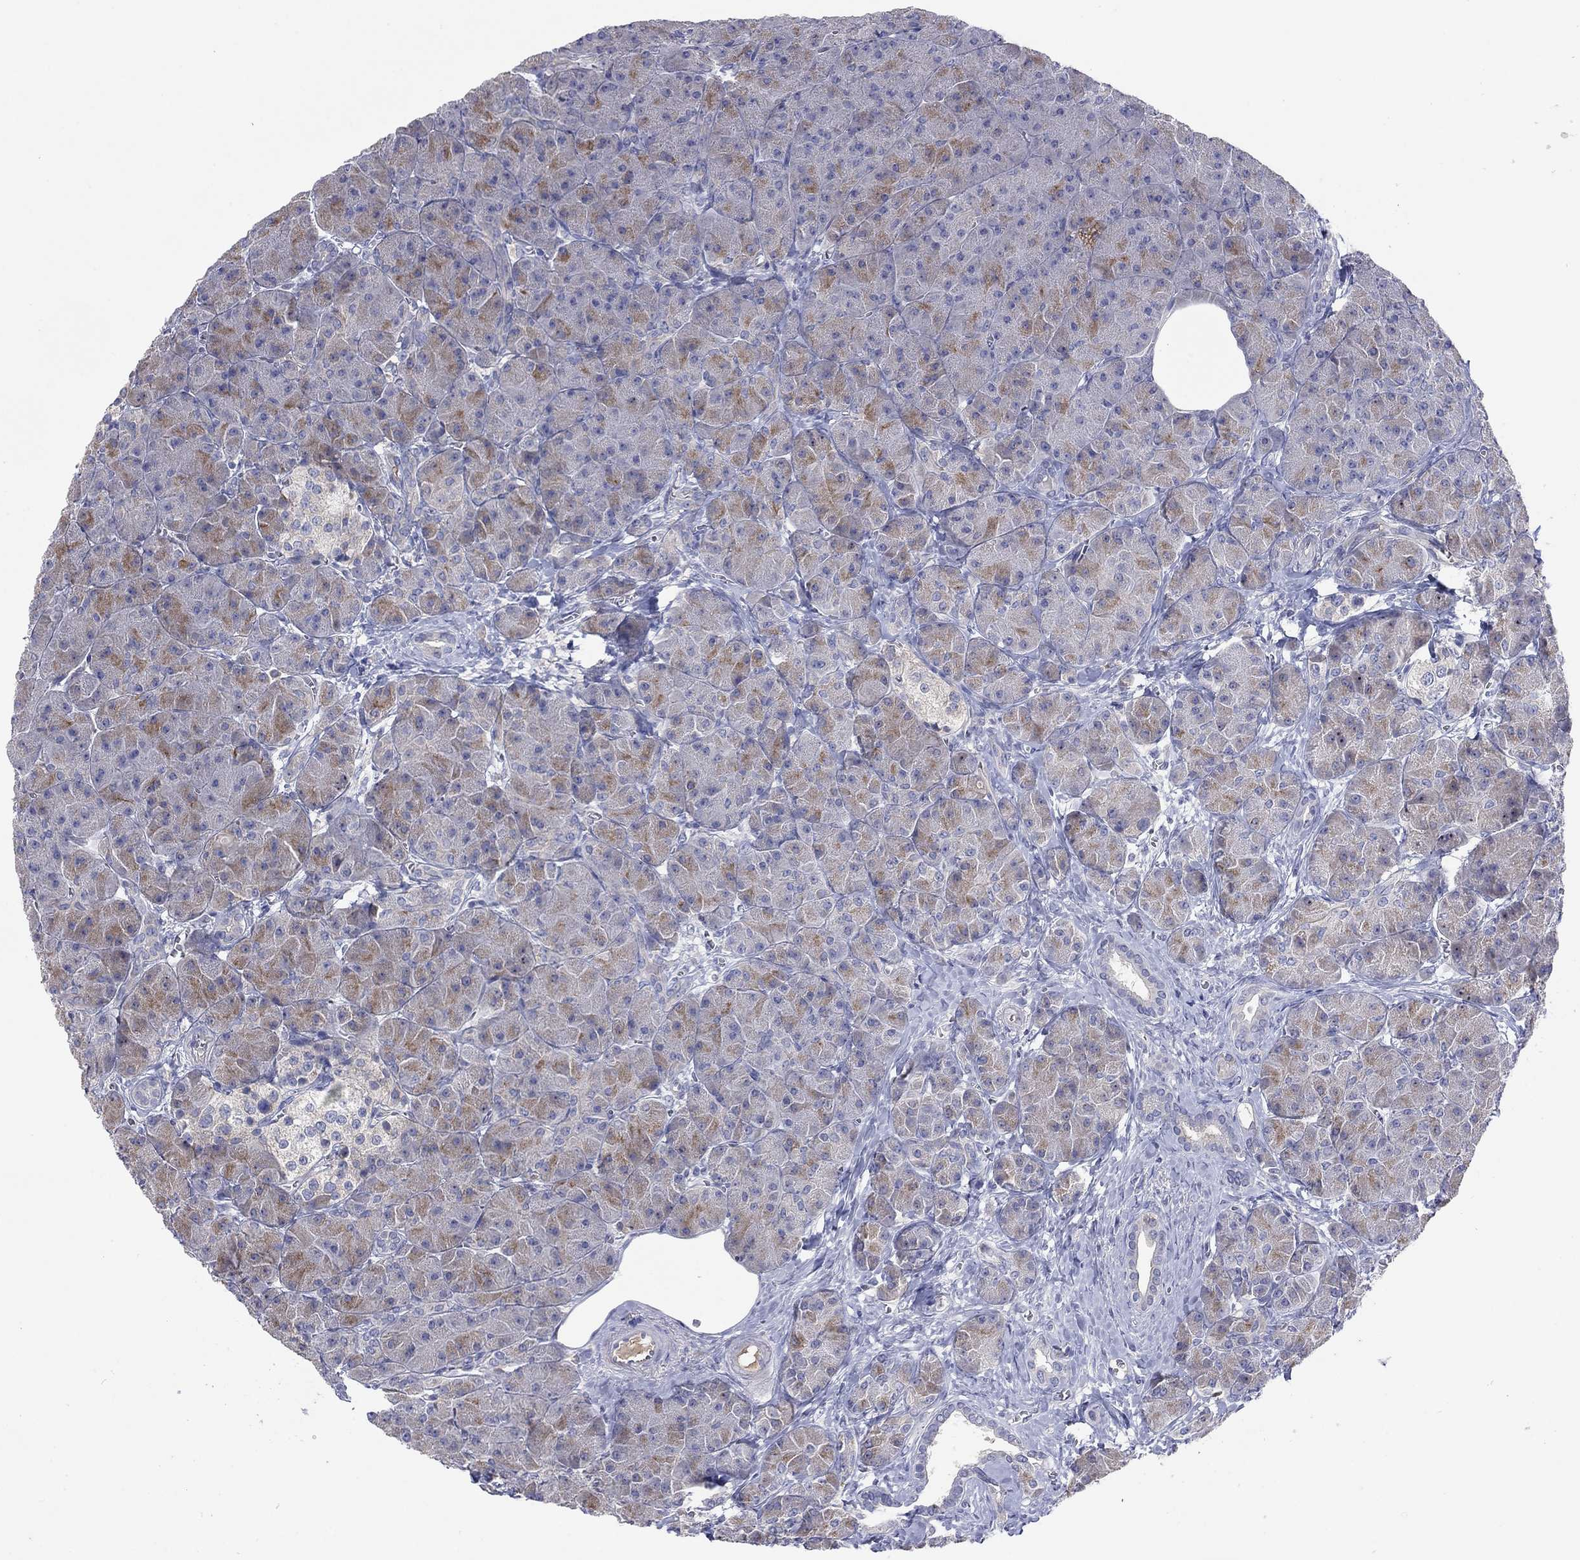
{"staining": {"intensity": "weak", "quantity": "25%-75%", "location": "cytoplasmic/membranous"}, "tissue": "pancreas", "cell_type": "Exocrine glandular cells", "image_type": "normal", "snomed": [{"axis": "morphology", "description": "Normal tissue, NOS"}, {"axis": "topography", "description": "Pancreas"}], "caption": "Pancreas stained for a protein (brown) displays weak cytoplasmic/membranous positive positivity in approximately 25%-75% of exocrine glandular cells.", "gene": "PLCL2", "patient": {"sex": "male", "age": 61}}